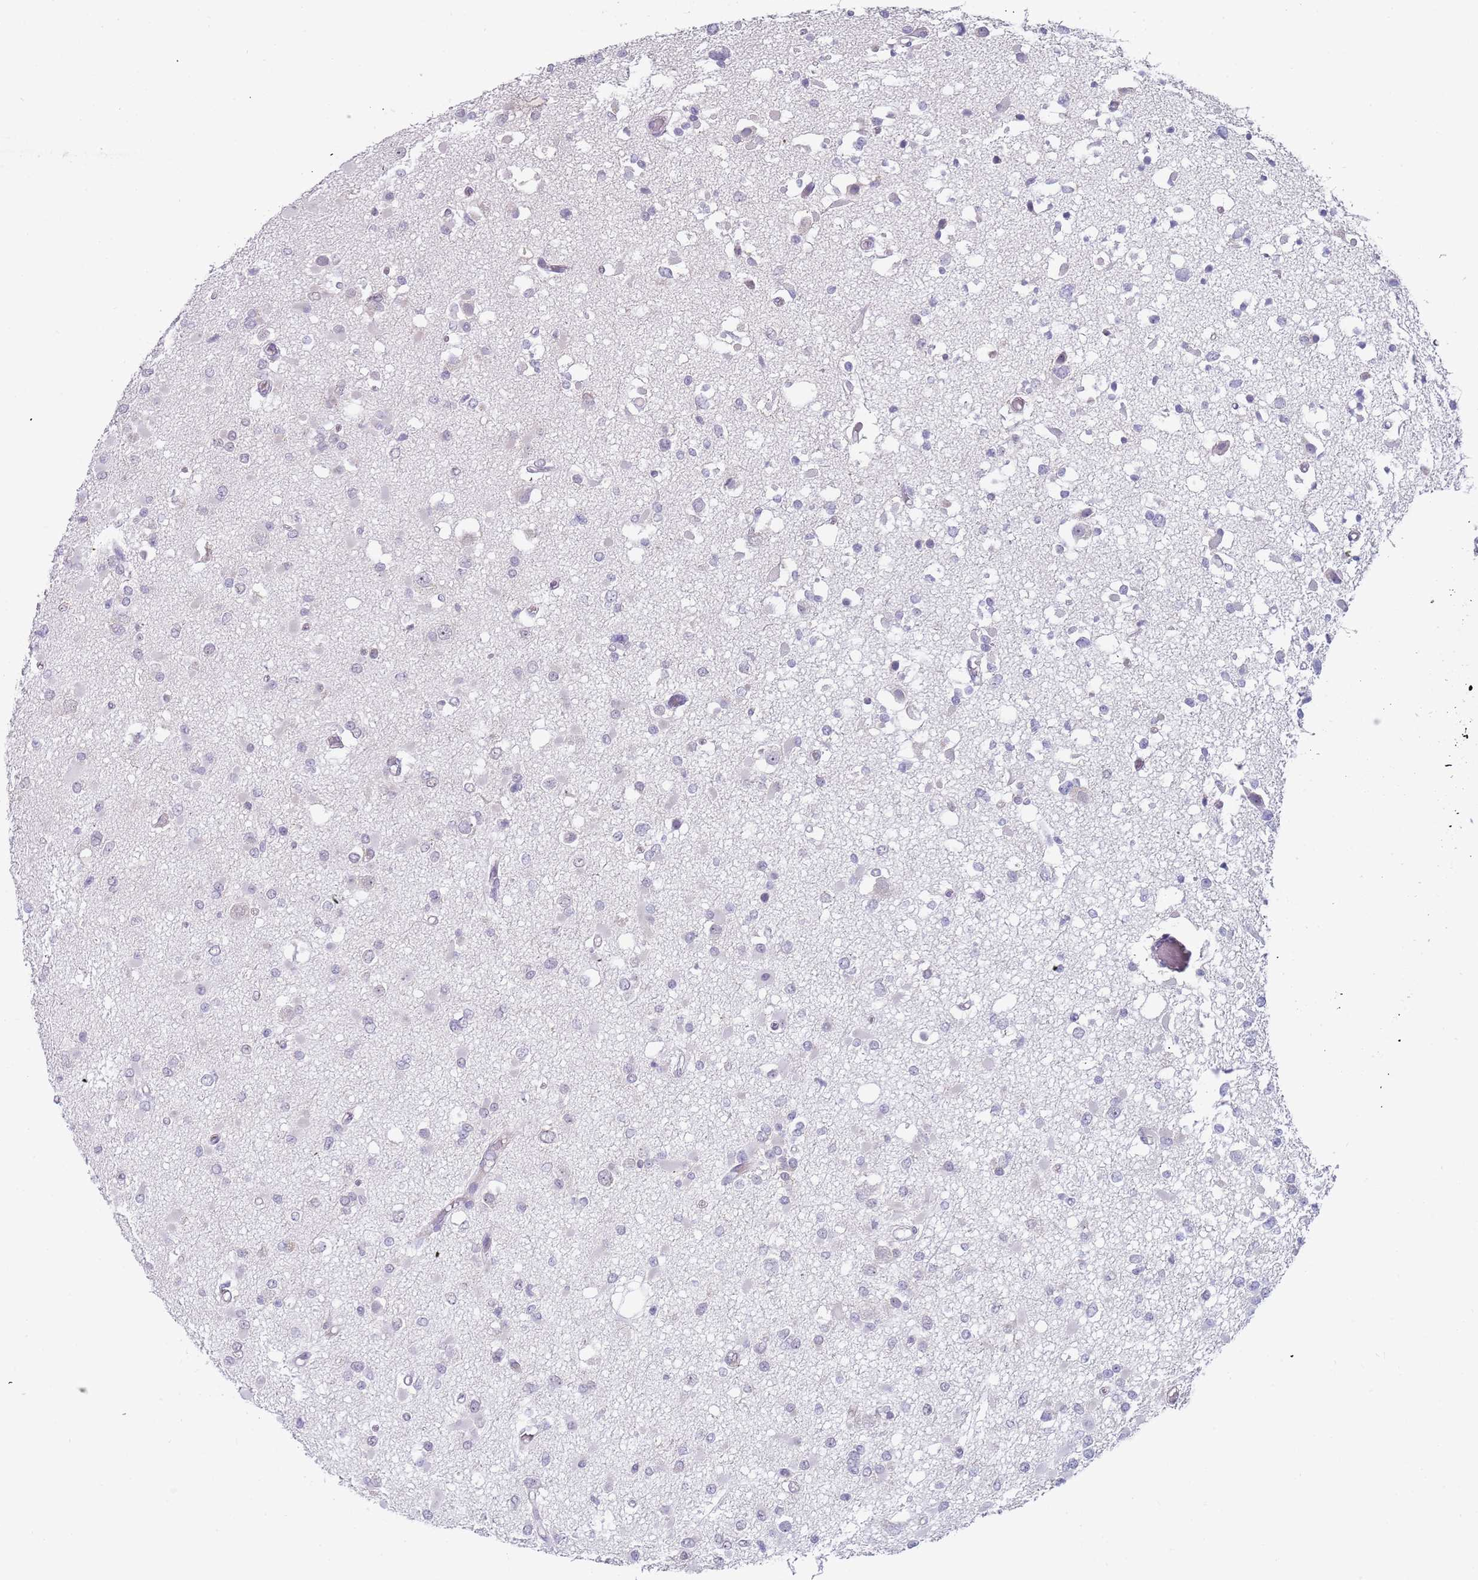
{"staining": {"intensity": "negative", "quantity": "none", "location": "none"}, "tissue": "glioma", "cell_type": "Tumor cells", "image_type": "cancer", "snomed": [{"axis": "morphology", "description": "Glioma, malignant, Low grade"}, {"axis": "topography", "description": "Brain"}], "caption": "Immunohistochemical staining of human glioma demonstrates no significant positivity in tumor cells.", "gene": "TNRC6C", "patient": {"sex": "female", "age": 22}}